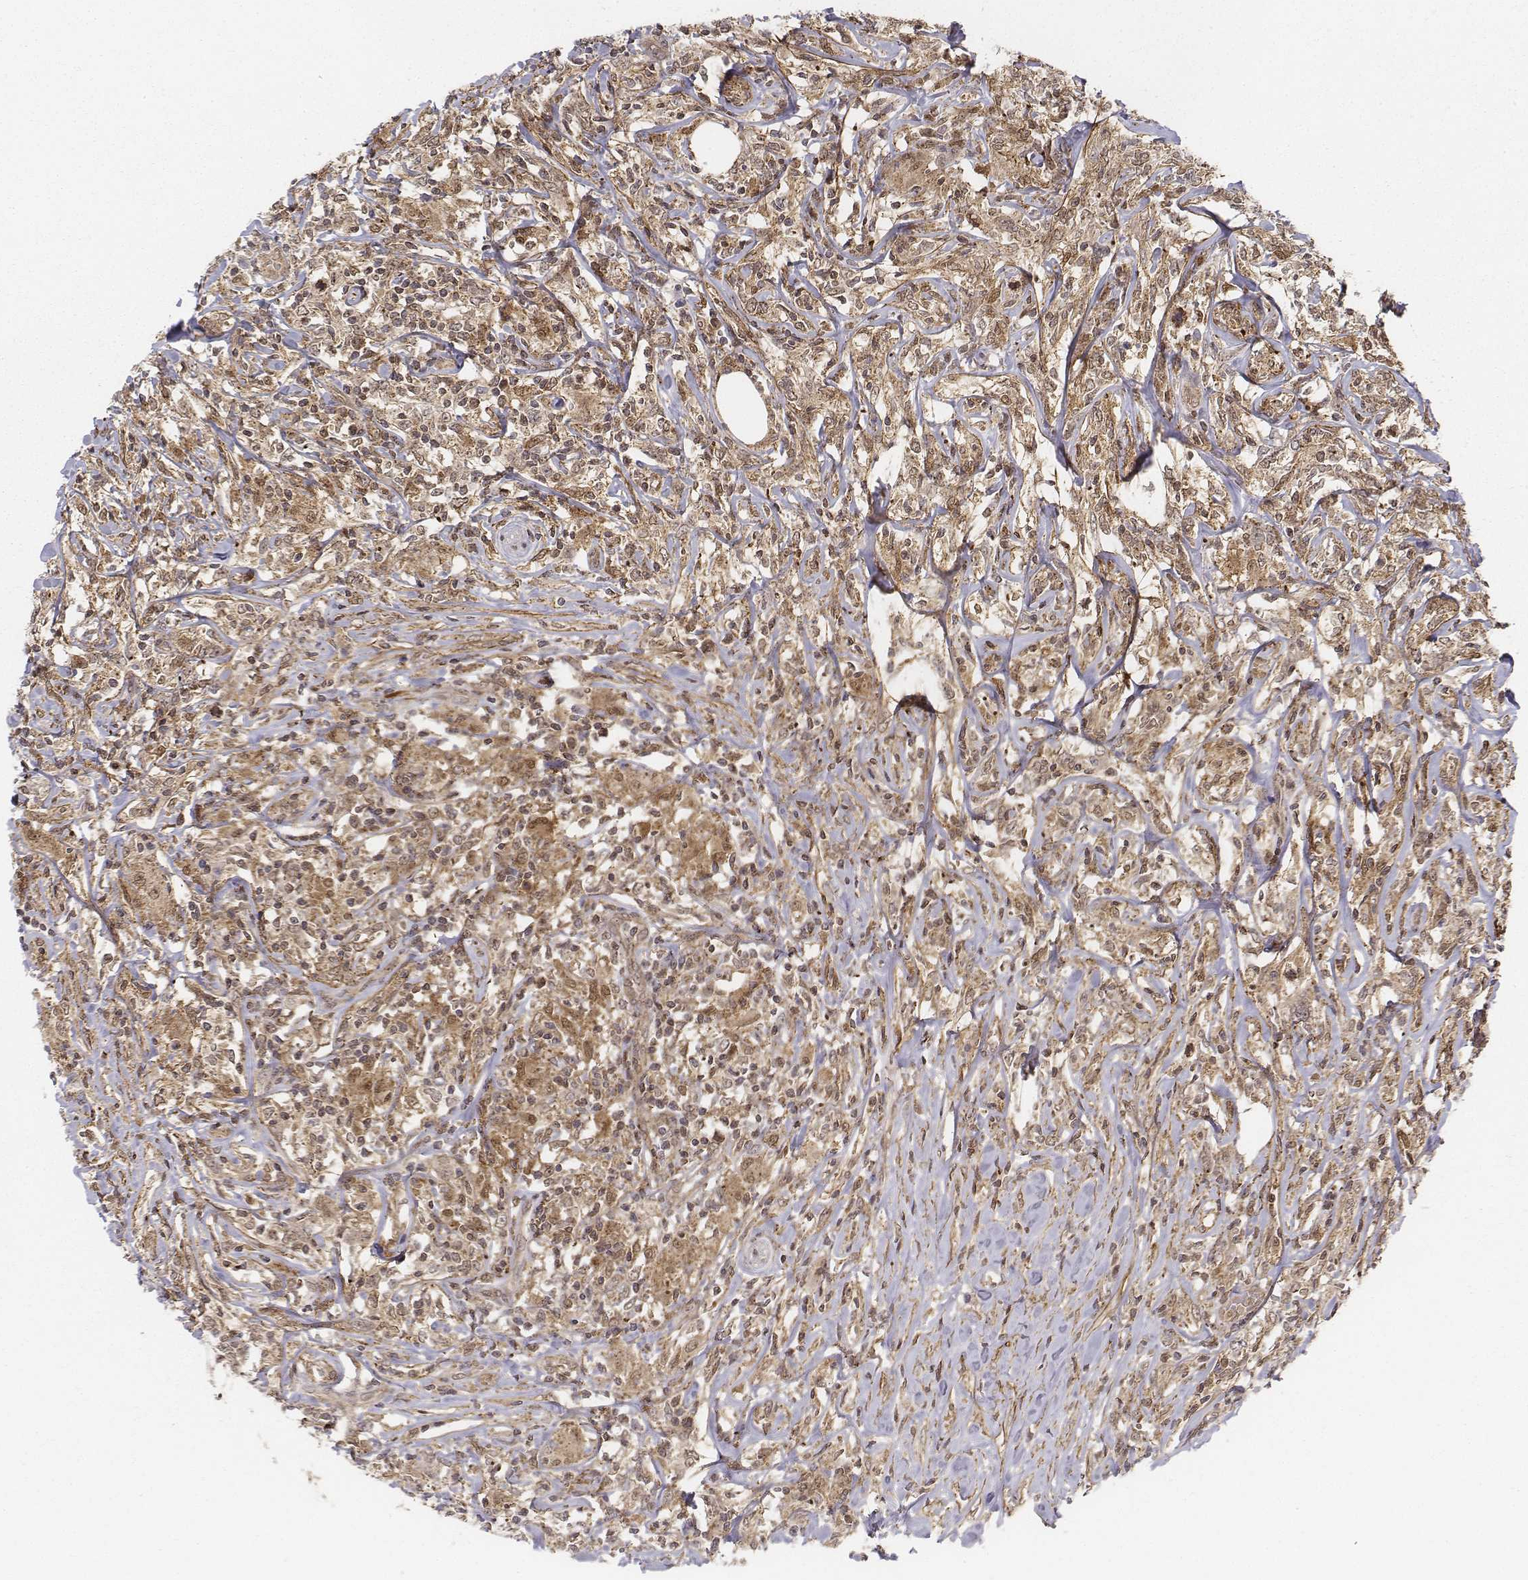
{"staining": {"intensity": "moderate", "quantity": ">75%", "location": "cytoplasmic/membranous"}, "tissue": "lymphoma", "cell_type": "Tumor cells", "image_type": "cancer", "snomed": [{"axis": "morphology", "description": "Malignant lymphoma, non-Hodgkin's type, High grade"}, {"axis": "topography", "description": "Lymph node"}], "caption": "An image of lymphoma stained for a protein demonstrates moderate cytoplasmic/membranous brown staining in tumor cells.", "gene": "ZFYVE19", "patient": {"sex": "female", "age": 84}}